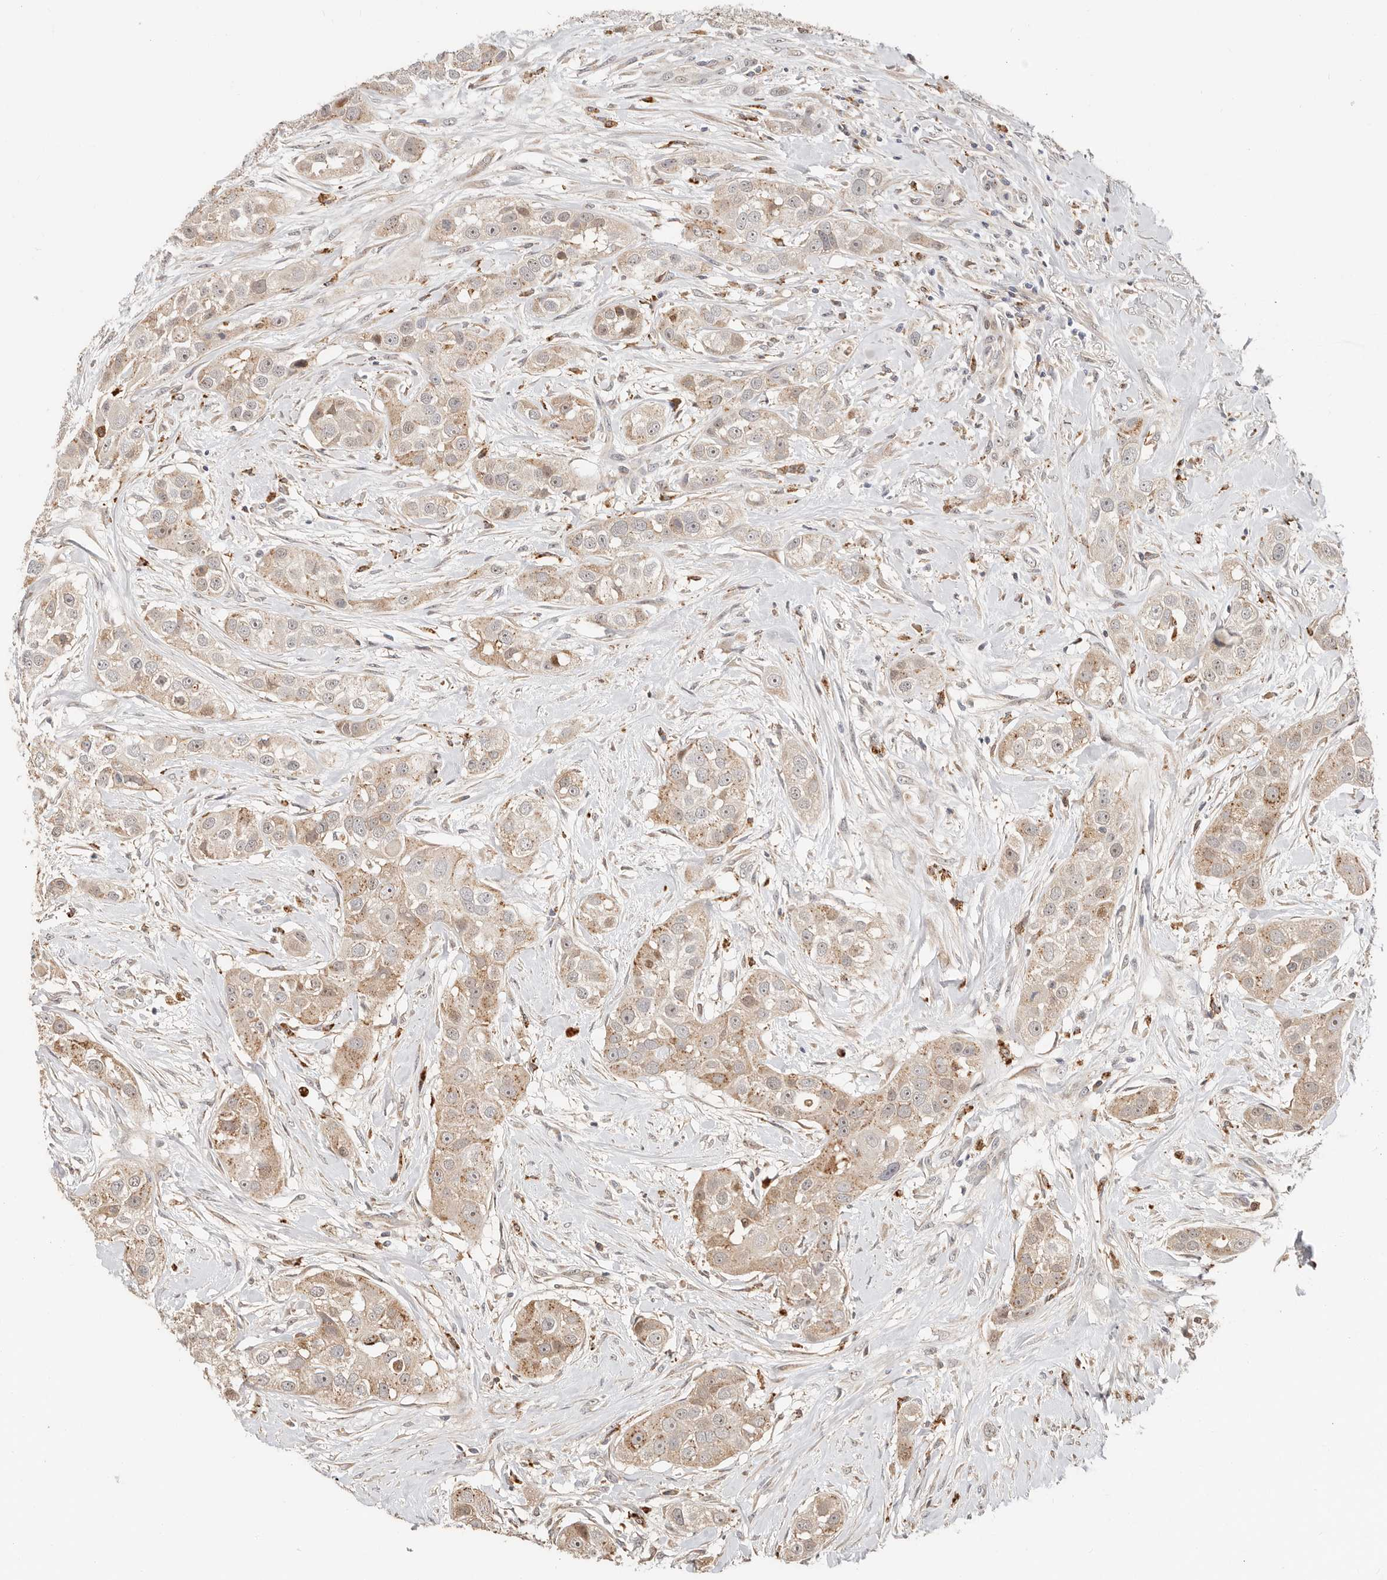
{"staining": {"intensity": "weak", "quantity": ">75%", "location": "cytoplasmic/membranous"}, "tissue": "head and neck cancer", "cell_type": "Tumor cells", "image_type": "cancer", "snomed": [{"axis": "morphology", "description": "Normal tissue, NOS"}, {"axis": "morphology", "description": "Squamous cell carcinoma, NOS"}, {"axis": "topography", "description": "Skeletal muscle"}, {"axis": "topography", "description": "Head-Neck"}], "caption": "This histopathology image exhibits immunohistochemistry staining of squamous cell carcinoma (head and neck), with low weak cytoplasmic/membranous expression in approximately >75% of tumor cells.", "gene": "ZRANB1", "patient": {"sex": "male", "age": 51}}